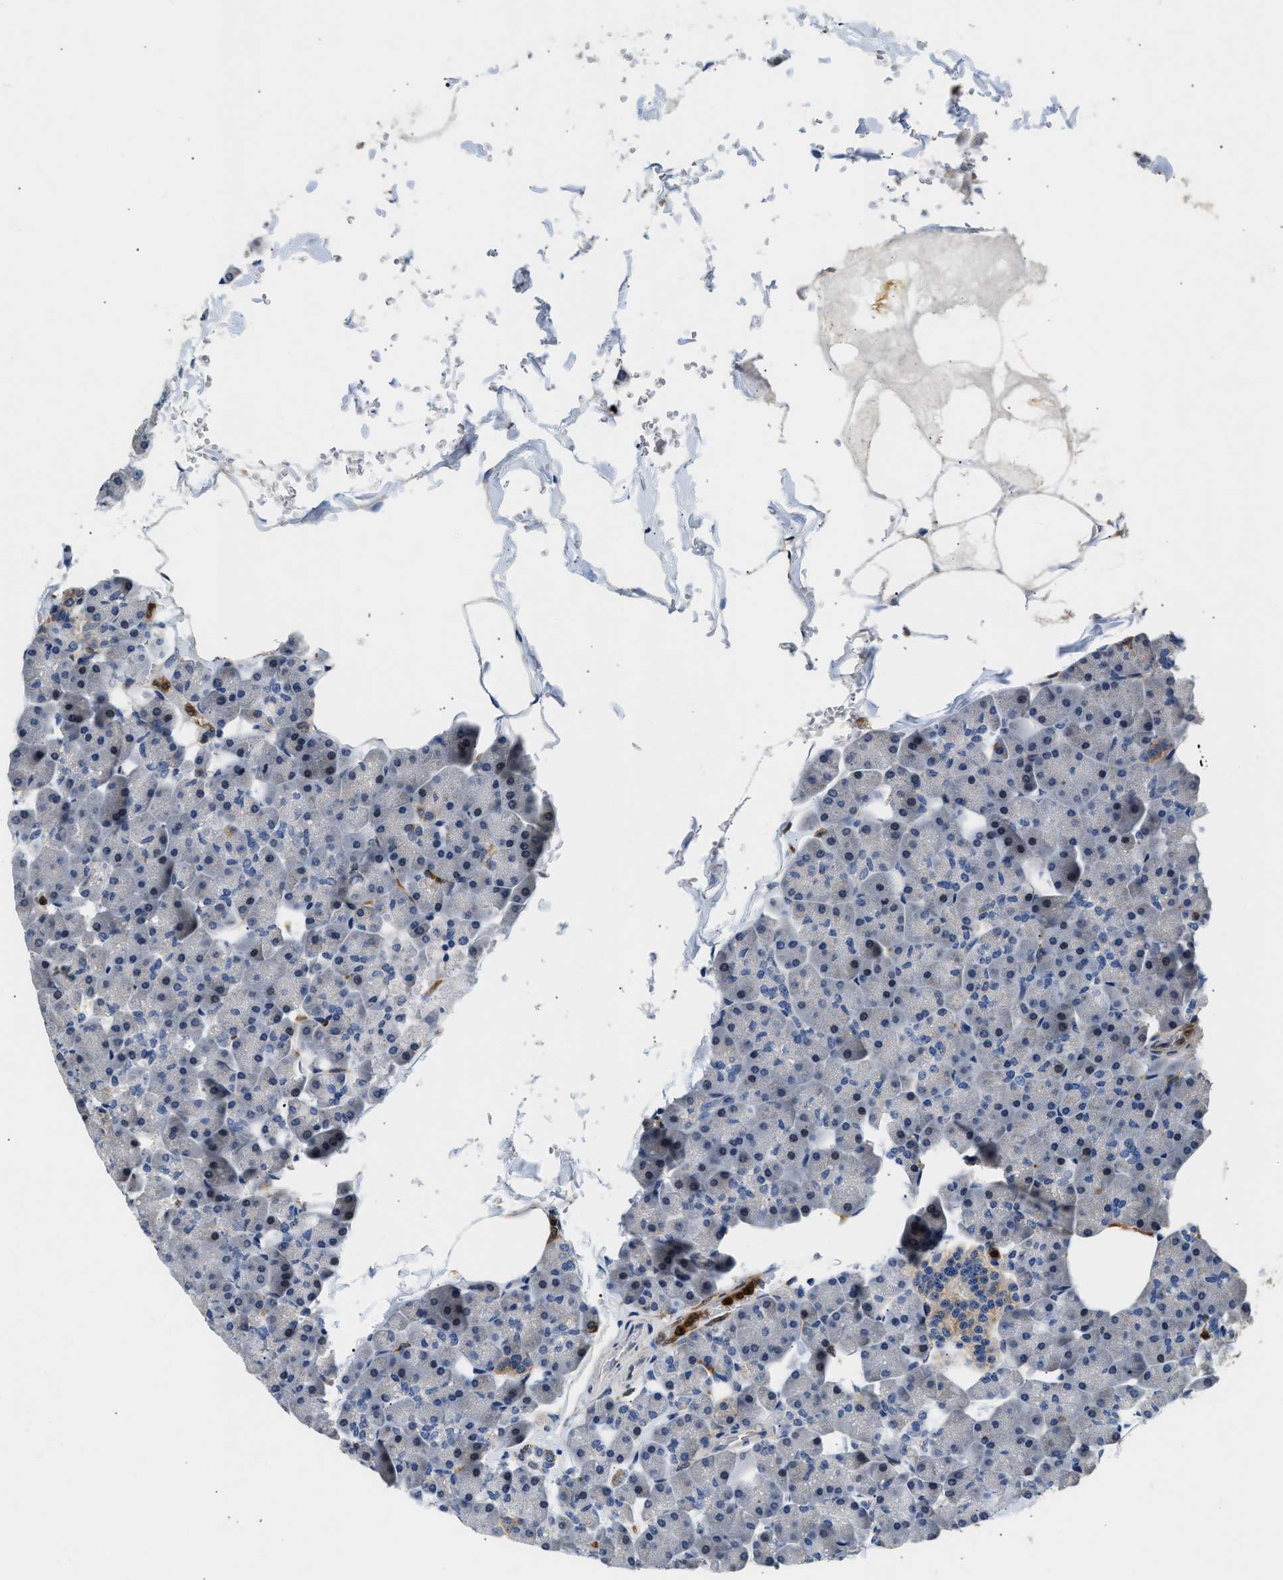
{"staining": {"intensity": "moderate", "quantity": "<25%", "location": "nuclear"}, "tissue": "pancreas", "cell_type": "Exocrine glandular cells", "image_type": "normal", "snomed": [{"axis": "morphology", "description": "Normal tissue, NOS"}, {"axis": "topography", "description": "Pancreas"}], "caption": "IHC image of unremarkable pancreas: pancreas stained using immunohistochemistry reveals low levels of moderate protein expression localized specifically in the nuclear of exocrine glandular cells, appearing as a nuclear brown color.", "gene": "RAB31", "patient": {"sex": "male", "age": 35}}